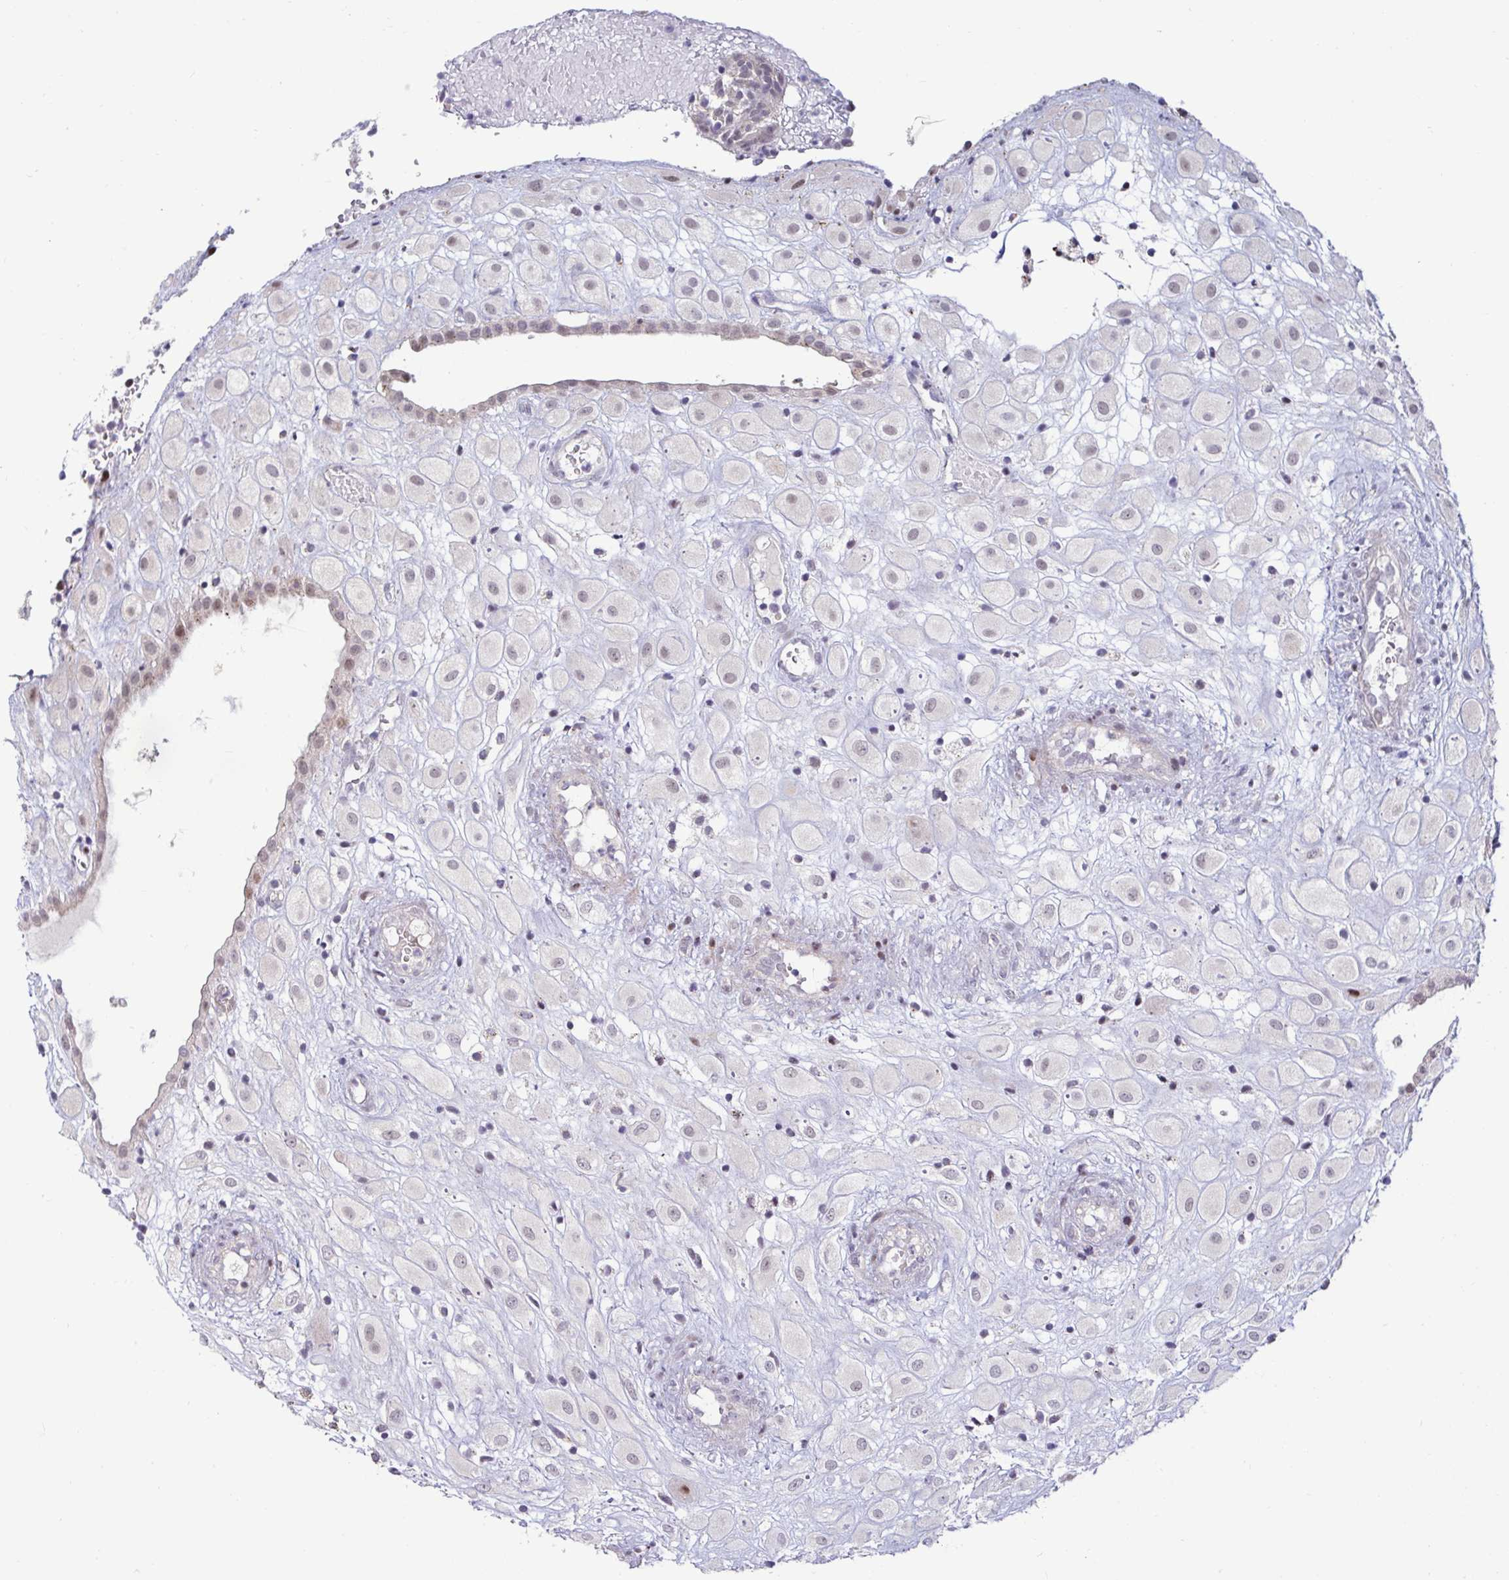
{"staining": {"intensity": "weak", "quantity": "<25%", "location": "nuclear"}, "tissue": "placenta", "cell_type": "Decidual cells", "image_type": "normal", "snomed": [{"axis": "morphology", "description": "Normal tissue, NOS"}, {"axis": "topography", "description": "Placenta"}], "caption": "Micrograph shows no protein staining in decidual cells of benign placenta. Brightfield microscopy of IHC stained with DAB (brown) and hematoxylin (blue), captured at high magnification.", "gene": "DZIP1", "patient": {"sex": "female", "age": 24}}